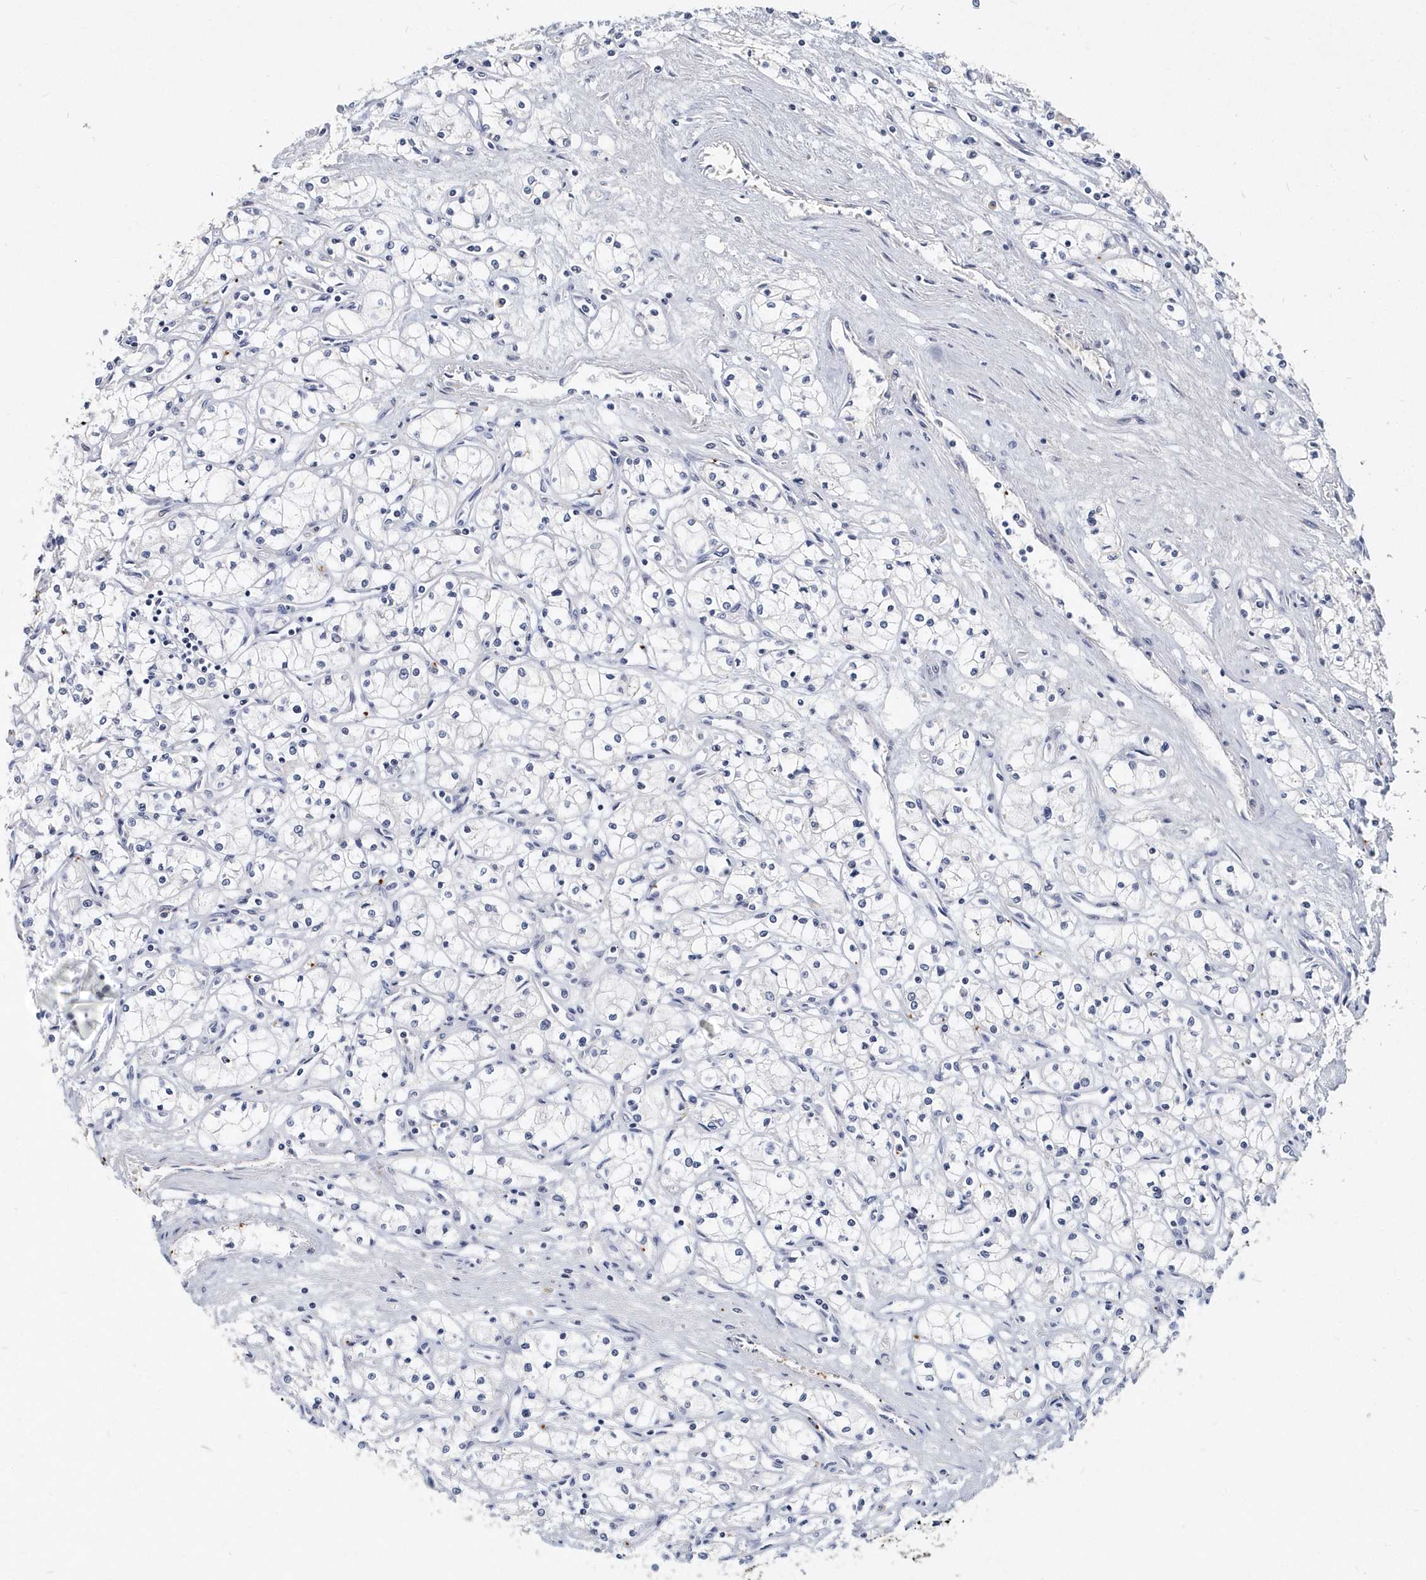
{"staining": {"intensity": "negative", "quantity": "none", "location": "none"}, "tissue": "renal cancer", "cell_type": "Tumor cells", "image_type": "cancer", "snomed": [{"axis": "morphology", "description": "Adenocarcinoma, NOS"}, {"axis": "topography", "description": "Kidney"}], "caption": "This is an immunohistochemistry (IHC) image of renal cancer (adenocarcinoma). There is no staining in tumor cells.", "gene": "ITGA2B", "patient": {"sex": "male", "age": 59}}